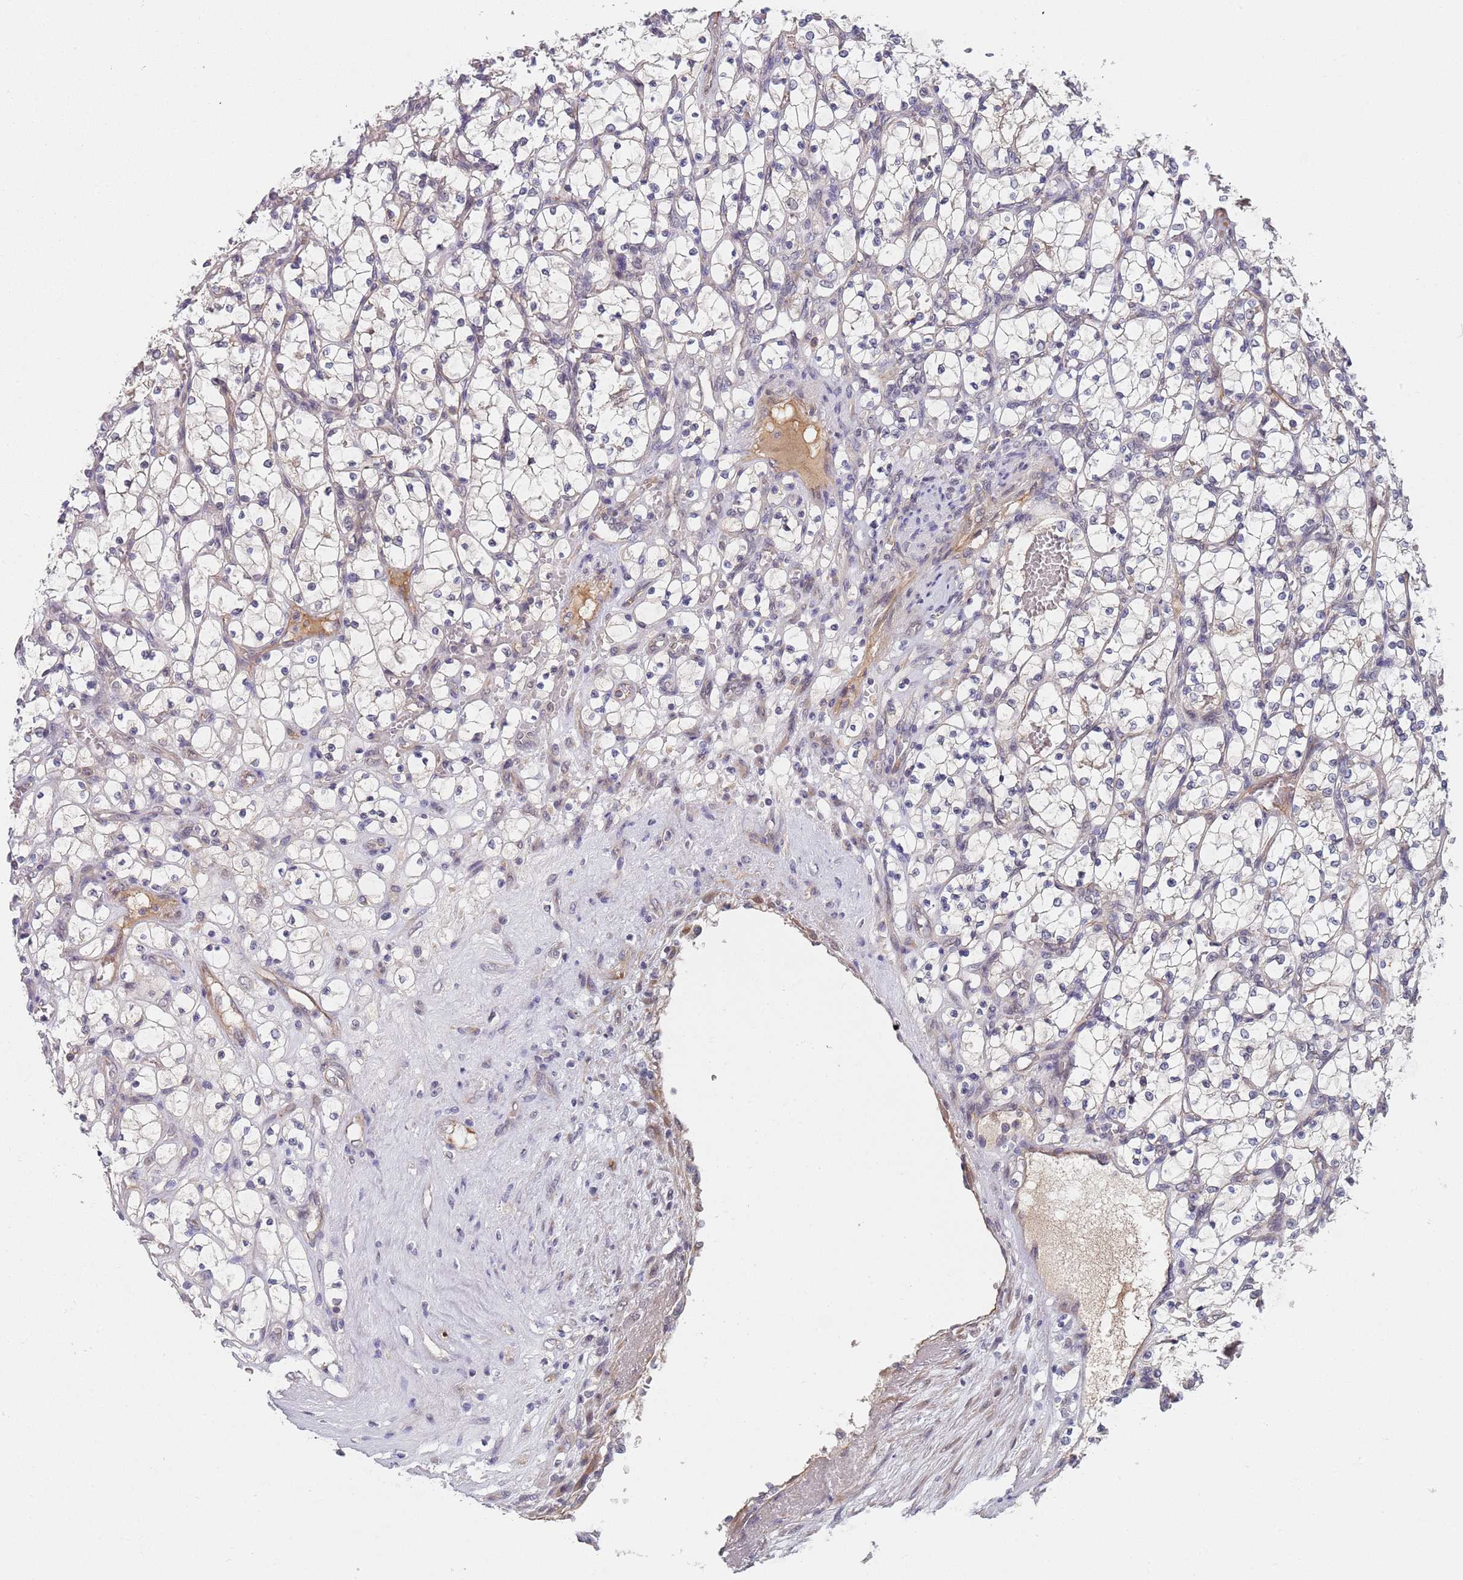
{"staining": {"intensity": "negative", "quantity": "none", "location": "none"}, "tissue": "renal cancer", "cell_type": "Tumor cells", "image_type": "cancer", "snomed": [{"axis": "morphology", "description": "Adenocarcinoma, NOS"}, {"axis": "topography", "description": "Kidney"}], "caption": "IHC image of neoplastic tissue: adenocarcinoma (renal) stained with DAB displays no significant protein staining in tumor cells. The staining is performed using DAB brown chromogen with nuclei counter-stained in using hematoxylin.", "gene": "B4GALT4", "patient": {"sex": "female", "age": 69}}